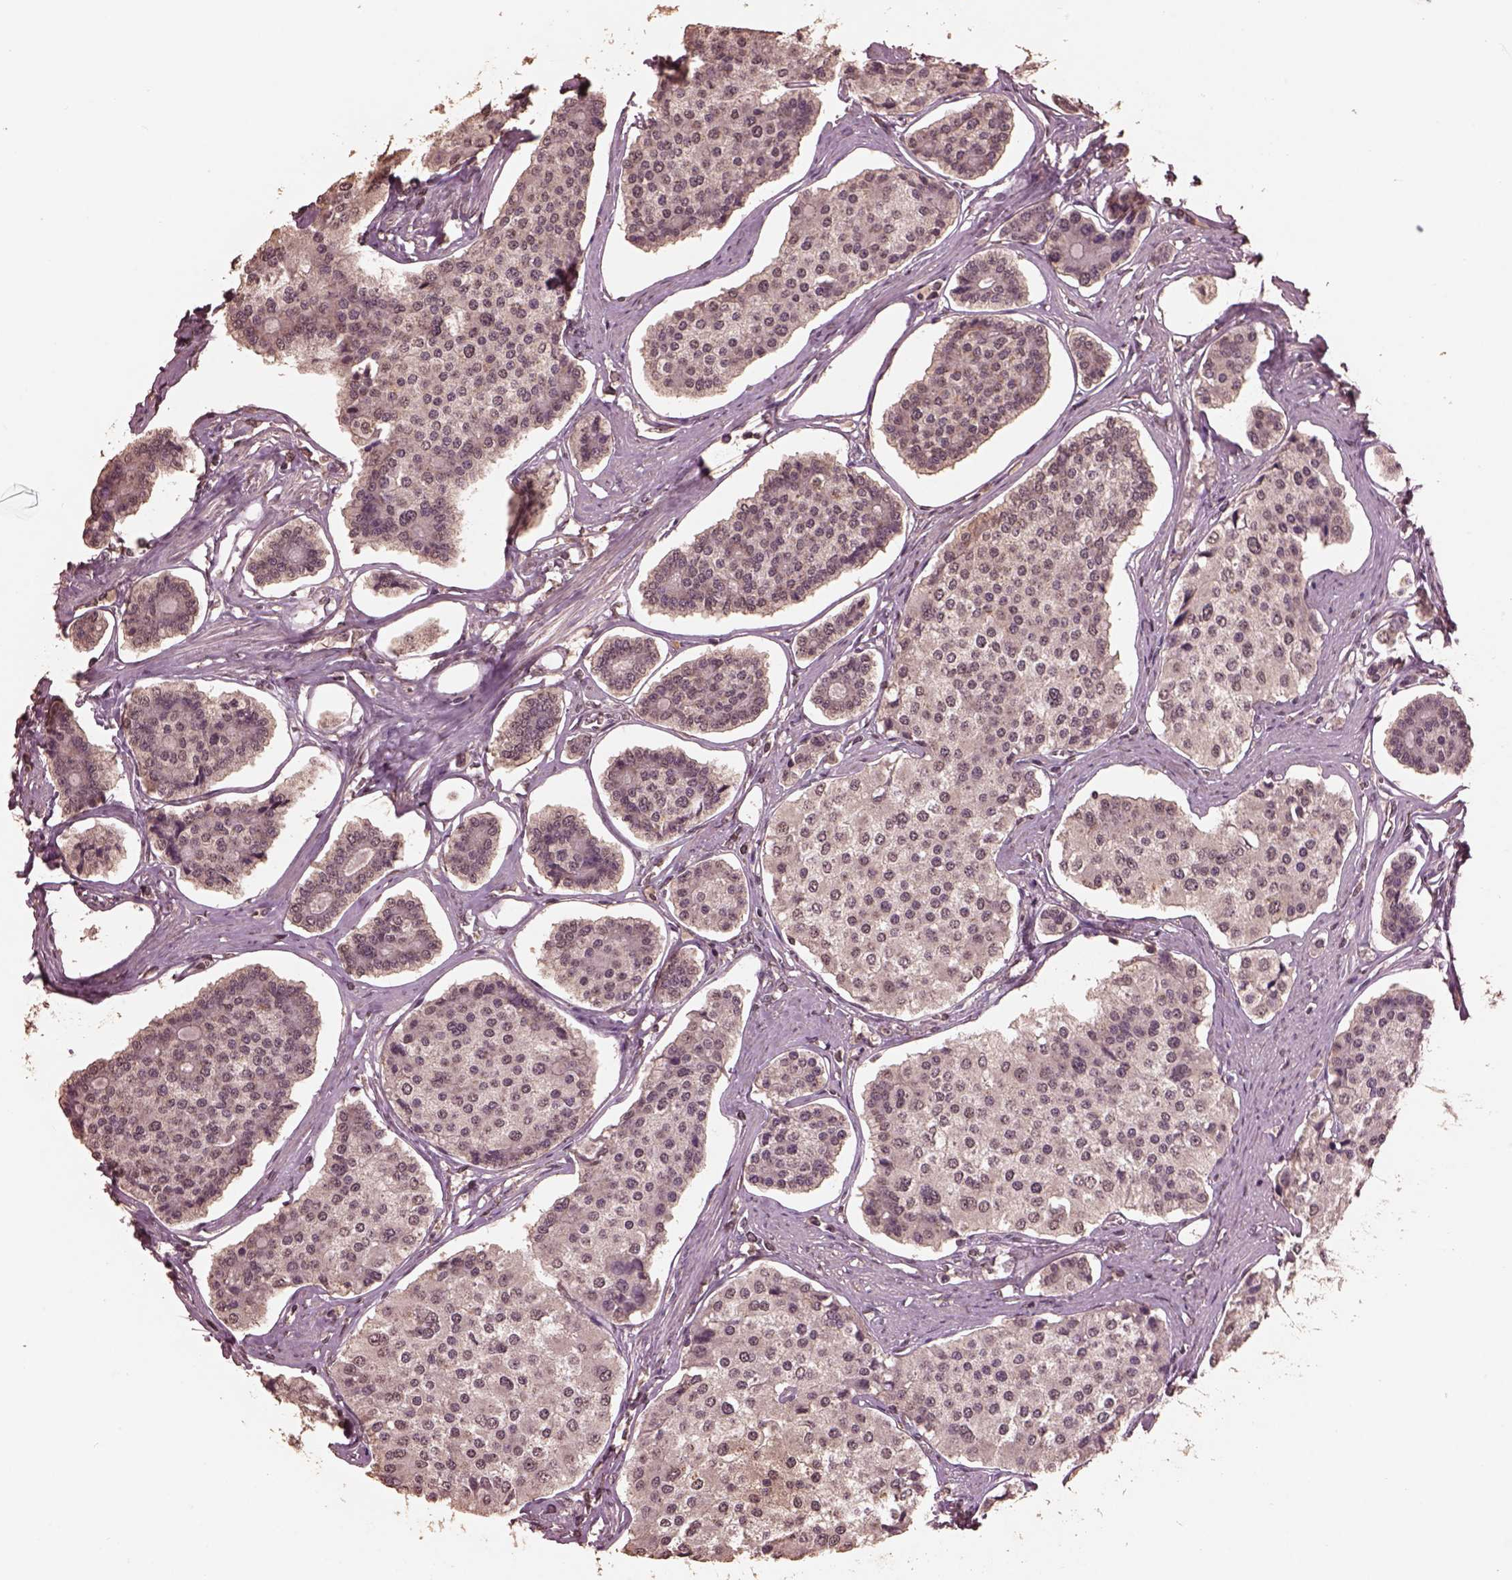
{"staining": {"intensity": "negative", "quantity": "none", "location": "none"}, "tissue": "carcinoid", "cell_type": "Tumor cells", "image_type": "cancer", "snomed": [{"axis": "morphology", "description": "Carcinoid, malignant, NOS"}, {"axis": "topography", "description": "Small intestine"}], "caption": "Tumor cells show no significant protein staining in carcinoid. (DAB (3,3'-diaminobenzidine) IHC with hematoxylin counter stain).", "gene": "CPT1C", "patient": {"sex": "female", "age": 65}}